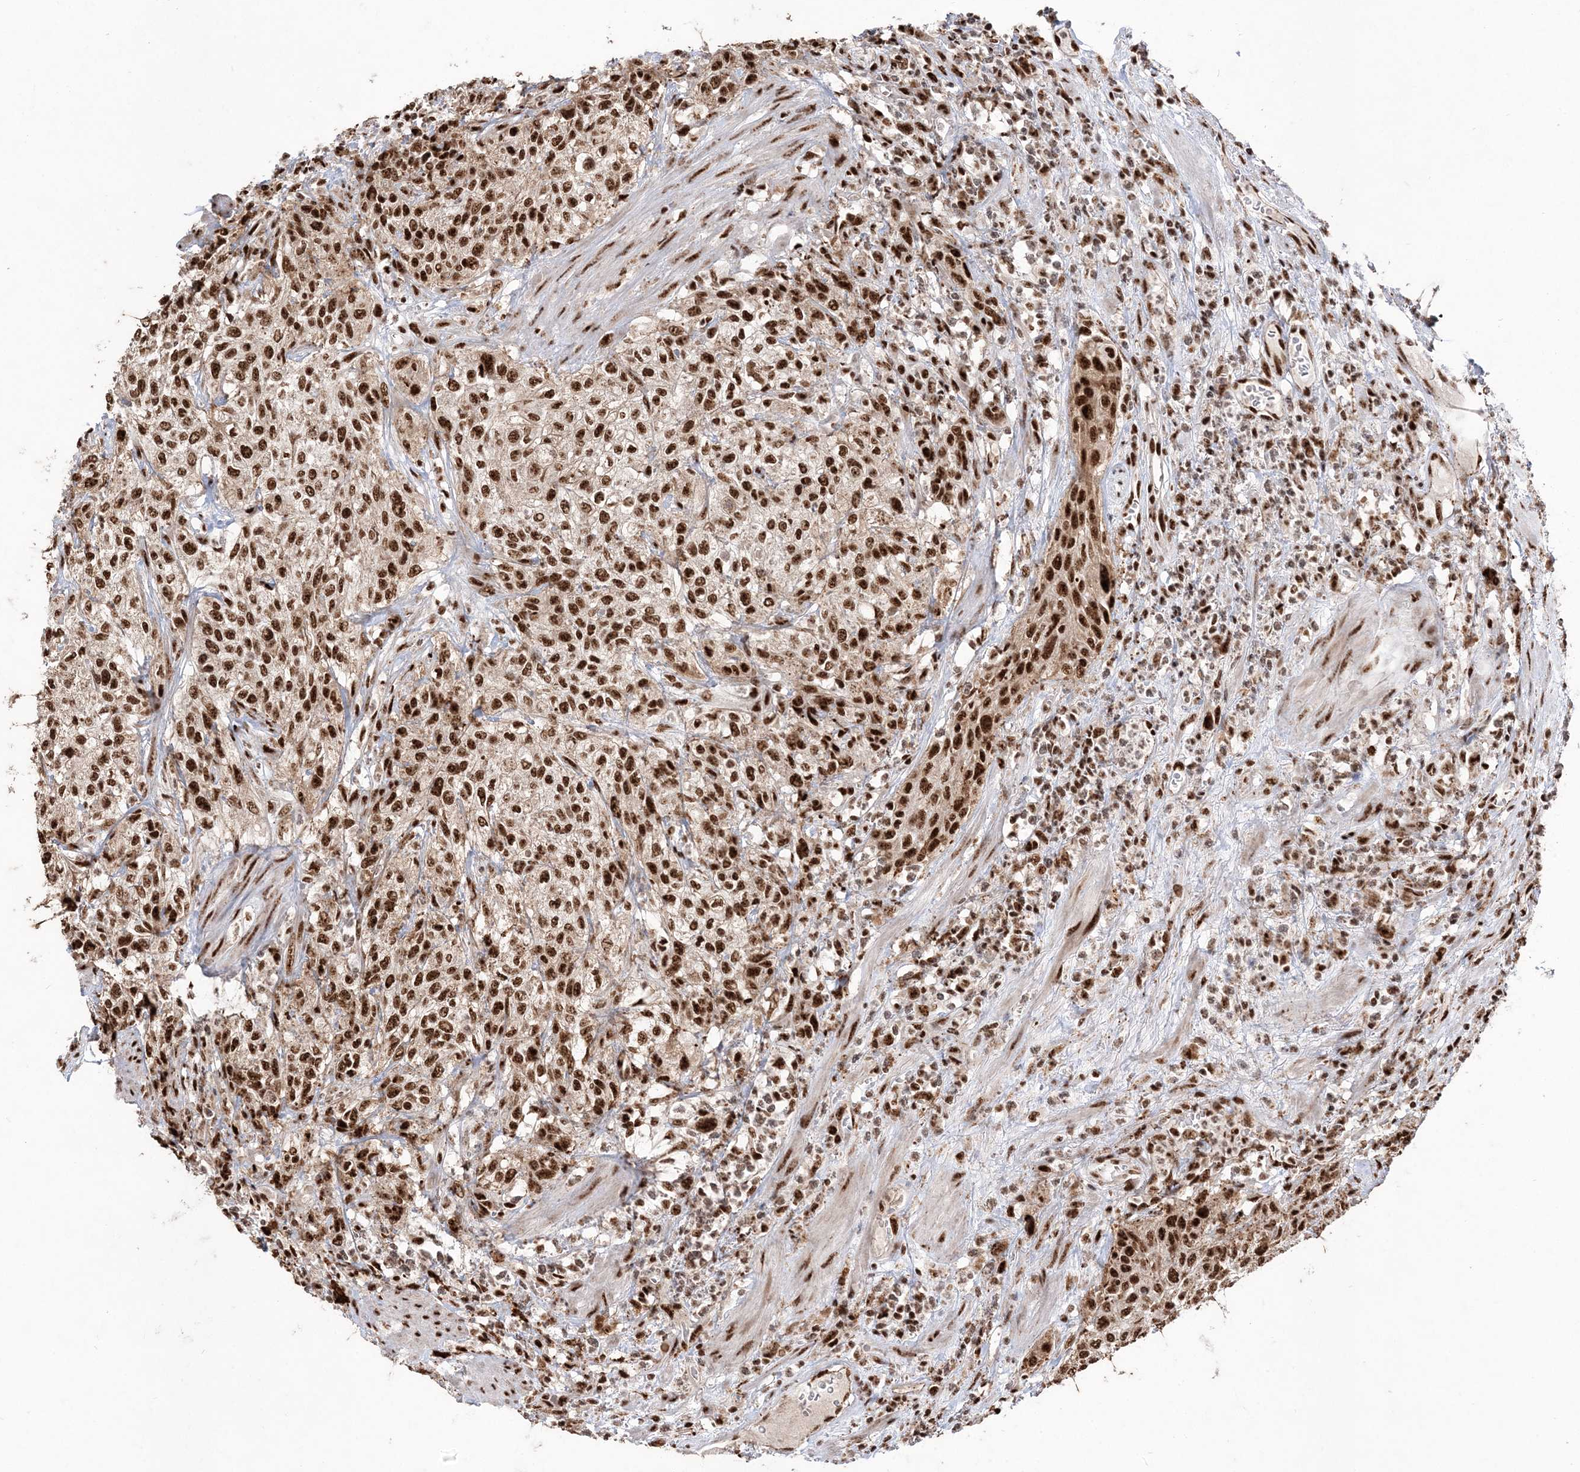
{"staining": {"intensity": "strong", "quantity": ">75%", "location": "nuclear"}, "tissue": "urothelial cancer", "cell_type": "Tumor cells", "image_type": "cancer", "snomed": [{"axis": "morphology", "description": "Urothelial carcinoma, High grade"}, {"axis": "topography", "description": "Urinary bladder"}], "caption": "Immunohistochemical staining of human high-grade urothelial carcinoma shows high levels of strong nuclear protein expression in approximately >75% of tumor cells. (DAB (3,3'-diaminobenzidine) = brown stain, brightfield microscopy at high magnification).", "gene": "RBM17", "patient": {"sex": "male", "age": 35}}